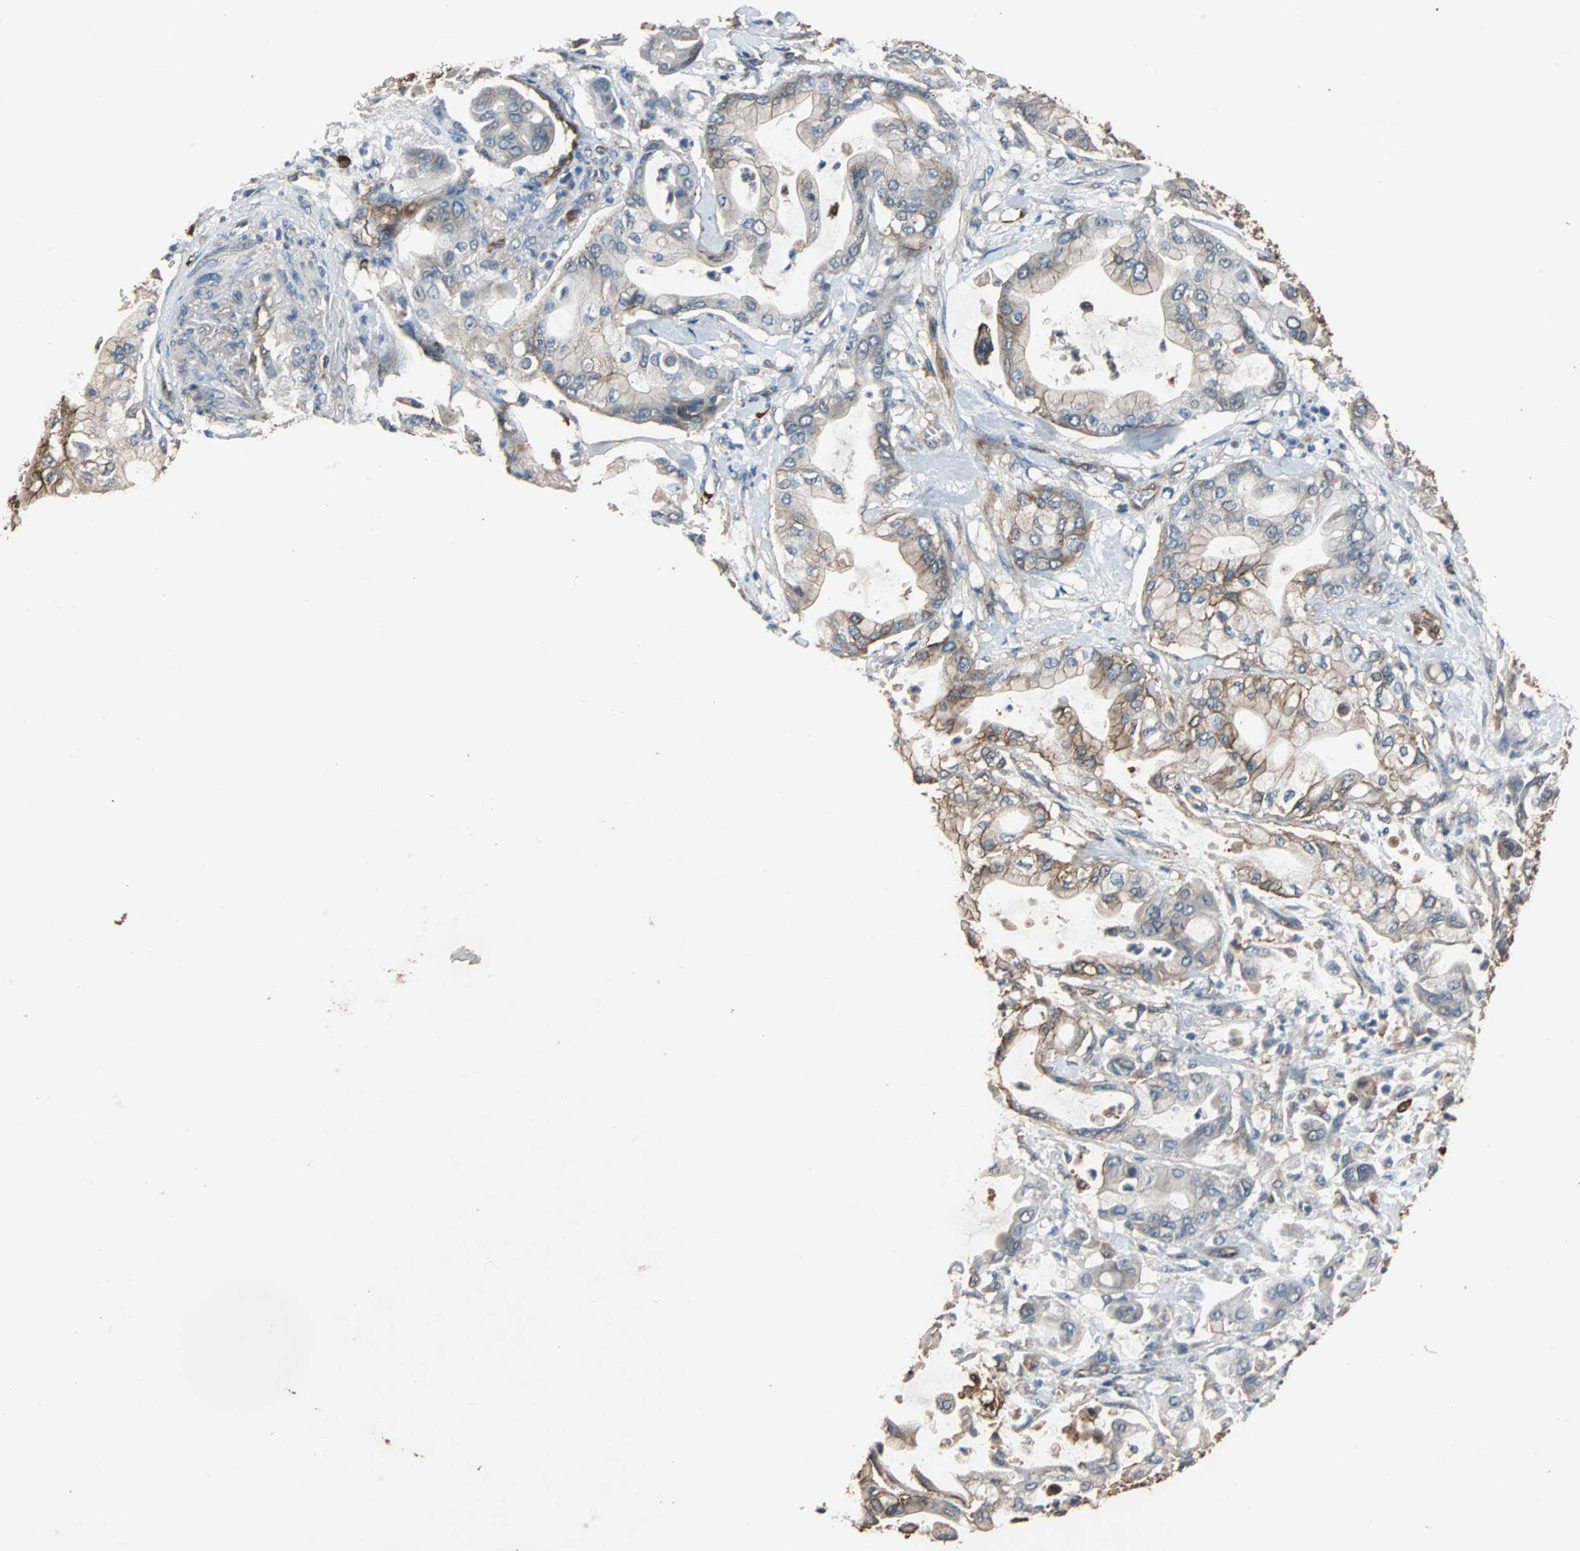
{"staining": {"intensity": "moderate", "quantity": "25%-75%", "location": "cytoplasmic/membranous"}, "tissue": "pancreatic cancer", "cell_type": "Tumor cells", "image_type": "cancer", "snomed": [{"axis": "morphology", "description": "Adenocarcinoma, NOS"}, {"axis": "morphology", "description": "Adenocarcinoma, metastatic, NOS"}, {"axis": "topography", "description": "Lymph node"}, {"axis": "topography", "description": "Pancreas"}, {"axis": "topography", "description": "Duodenum"}], "caption": "Immunohistochemistry (IHC) (DAB (3,3'-diaminobenzidine)) staining of pancreatic metastatic adenocarcinoma demonstrates moderate cytoplasmic/membranous protein expression in approximately 25%-75% of tumor cells.", "gene": "NDRG1", "patient": {"sex": "female", "age": 64}}